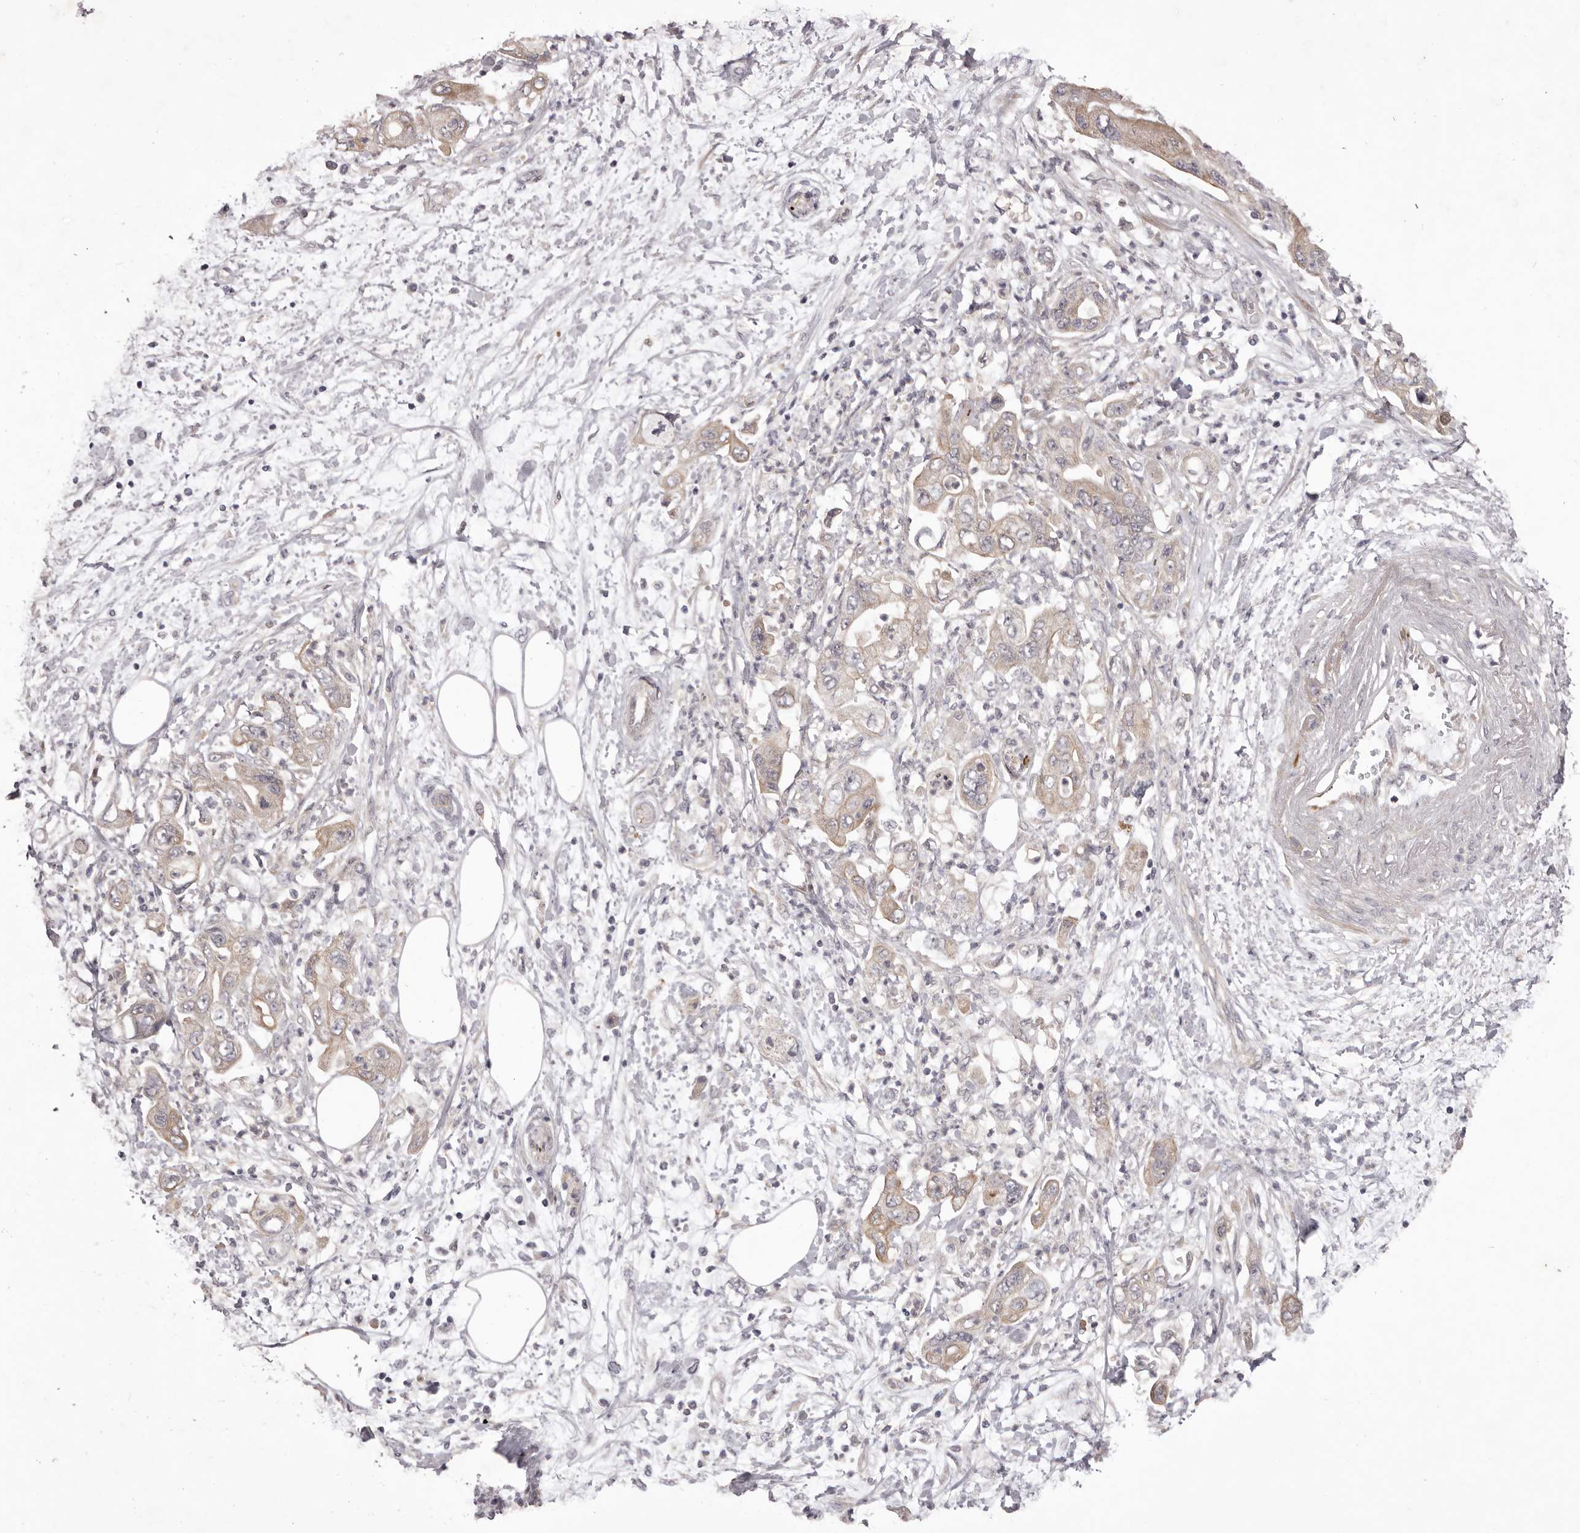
{"staining": {"intensity": "weak", "quantity": "<25%", "location": "cytoplasmic/membranous"}, "tissue": "pancreatic cancer", "cell_type": "Tumor cells", "image_type": "cancer", "snomed": [{"axis": "morphology", "description": "Adenocarcinoma, NOS"}, {"axis": "topography", "description": "Pancreas"}], "caption": "Pancreatic cancer was stained to show a protein in brown. There is no significant staining in tumor cells. (Stains: DAB (3,3'-diaminobenzidine) IHC with hematoxylin counter stain, Microscopy: brightfield microscopy at high magnification).", "gene": "PNRC1", "patient": {"sex": "female", "age": 73}}